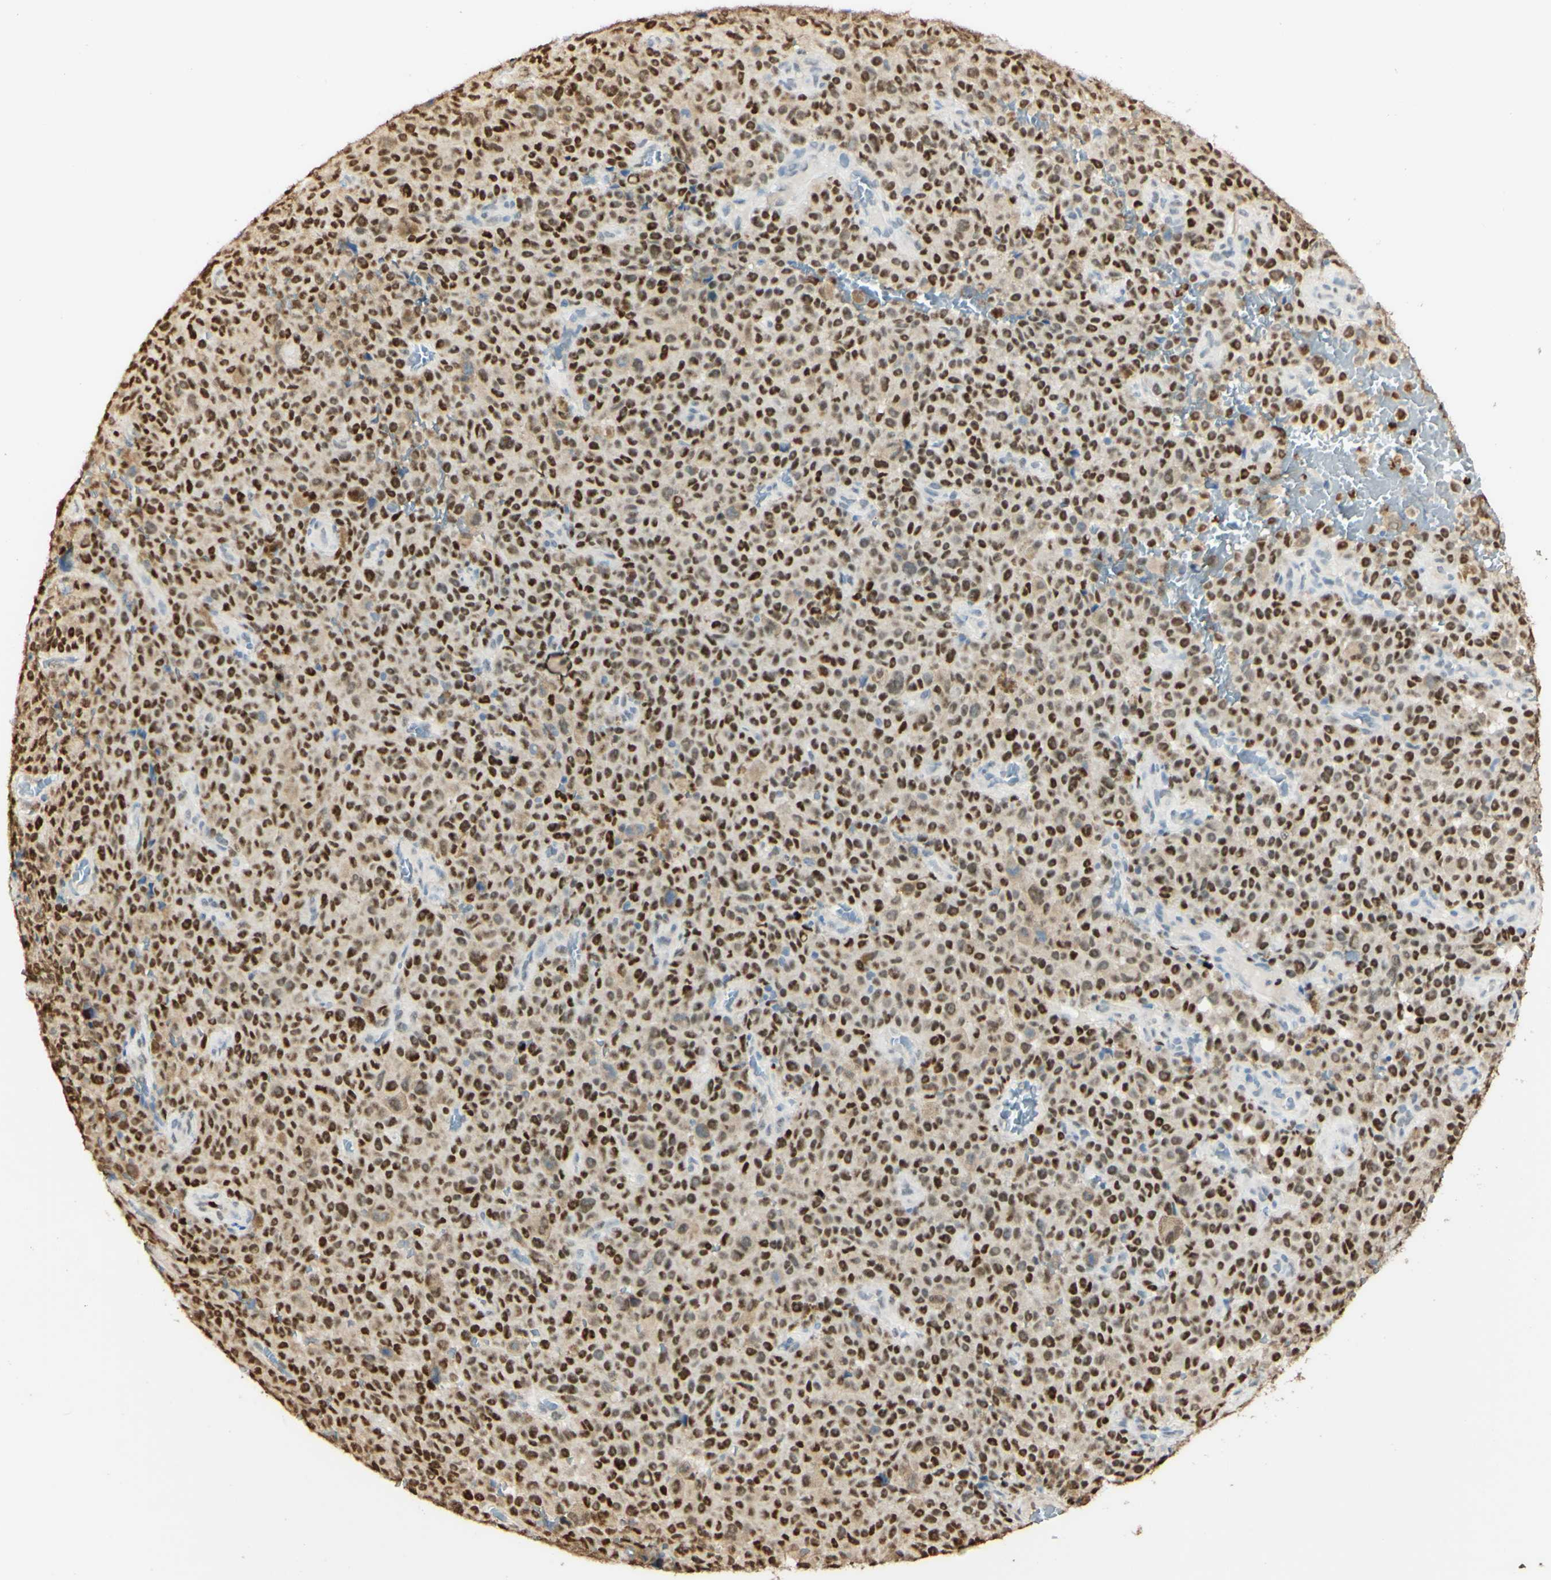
{"staining": {"intensity": "strong", "quantity": ">75%", "location": "nuclear"}, "tissue": "melanoma", "cell_type": "Tumor cells", "image_type": "cancer", "snomed": [{"axis": "morphology", "description": "Malignant melanoma, NOS"}, {"axis": "topography", "description": "Skin"}], "caption": "An image of human melanoma stained for a protein exhibits strong nuclear brown staining in tumor cells. (DAB IHC with brightfield microscopy, high magnification).", "gene": "MAP3K4", "patient": {"sex": "female", "age": 82}}